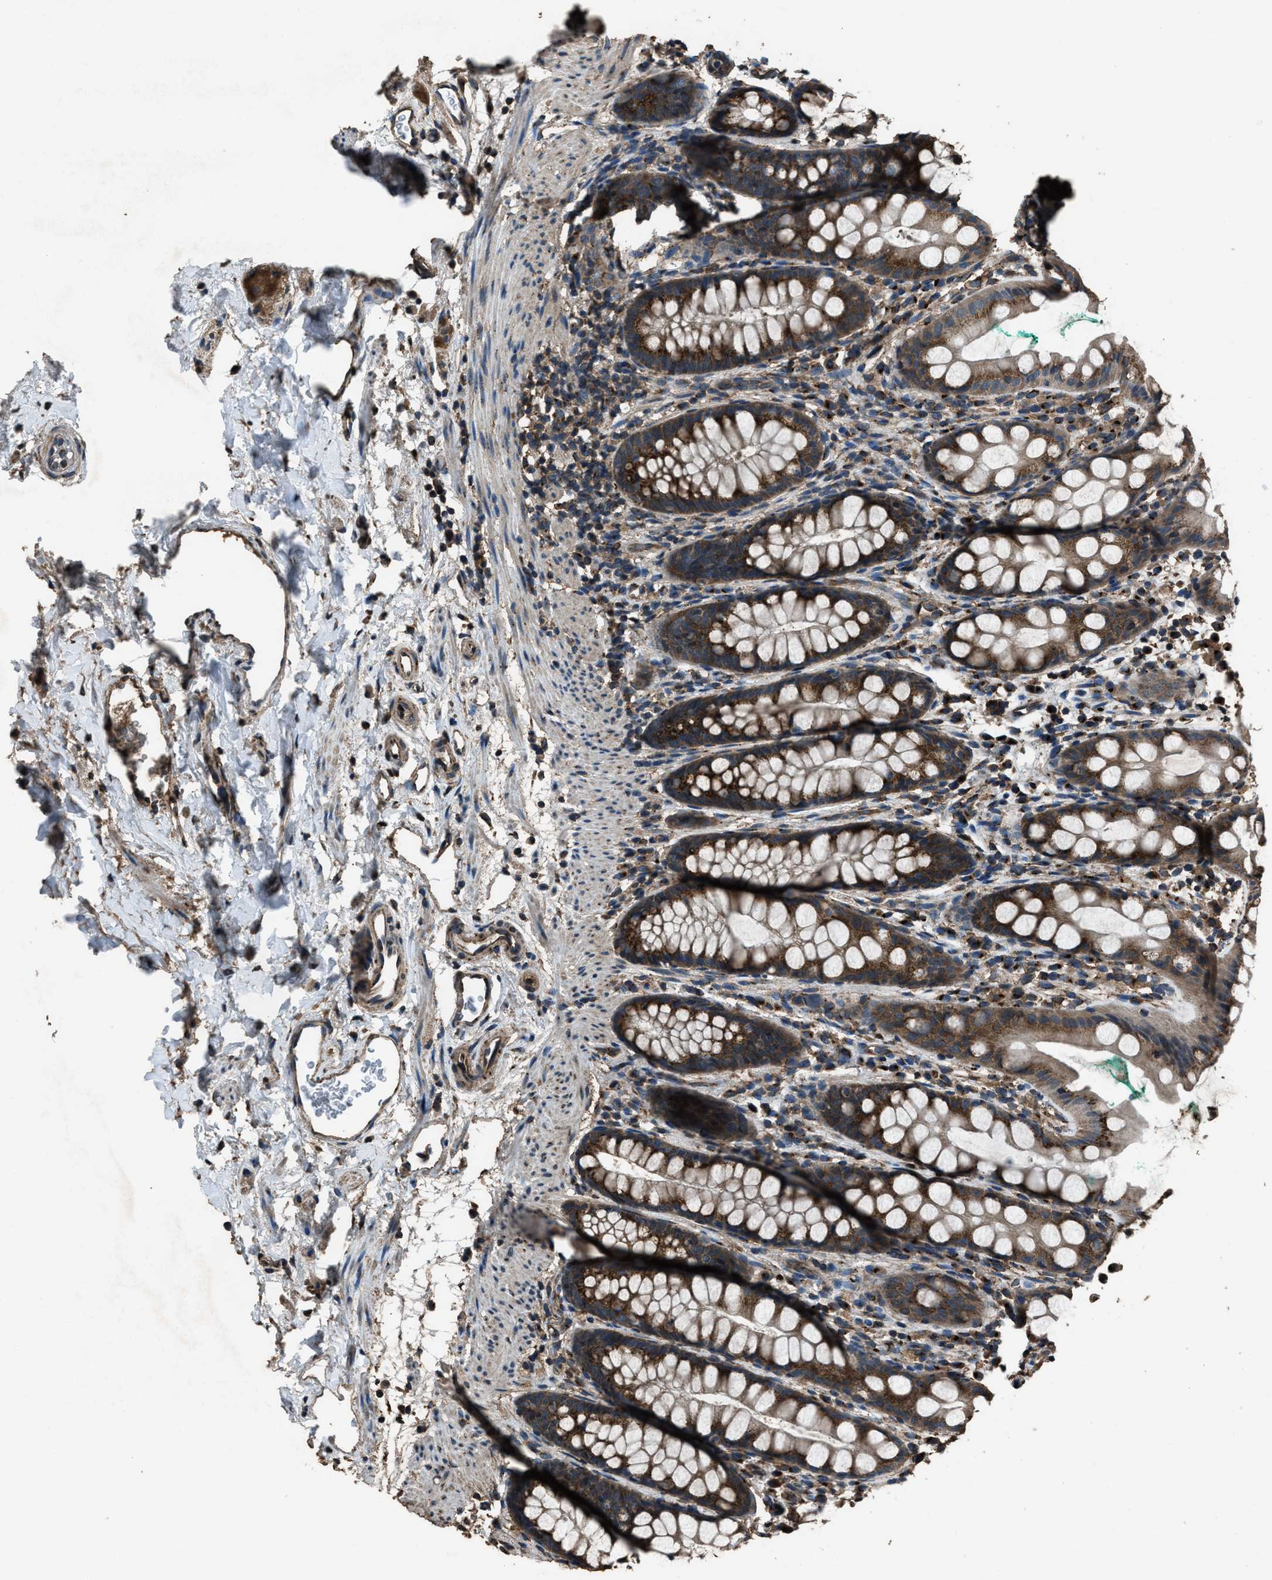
{"staining": {"intensity": "moderate", "quantity": ">75%", "location": "cytoplasmic/membranous"}, "tissue": "rectum", "cell_type": "Glandular cells", "image_type": "normal", "snomed": [{"axis": "morphology", "description": "Normal tissue, NOS"}, {"axis": "topography", "description": "Rectum"}], "caption": "Rectum stained with DAB (3,3'-diaminobenzidine) immunohistochemistry (IHC) demonstrates medium levels of moderate cytoplasmic/membranous positivity in approximately >75% of glandular cells. (DAB IHC with brightfield microscopy, high magnification).", "gene": "SLC38A10", "patient": {"sex": "female", "age": 65}}